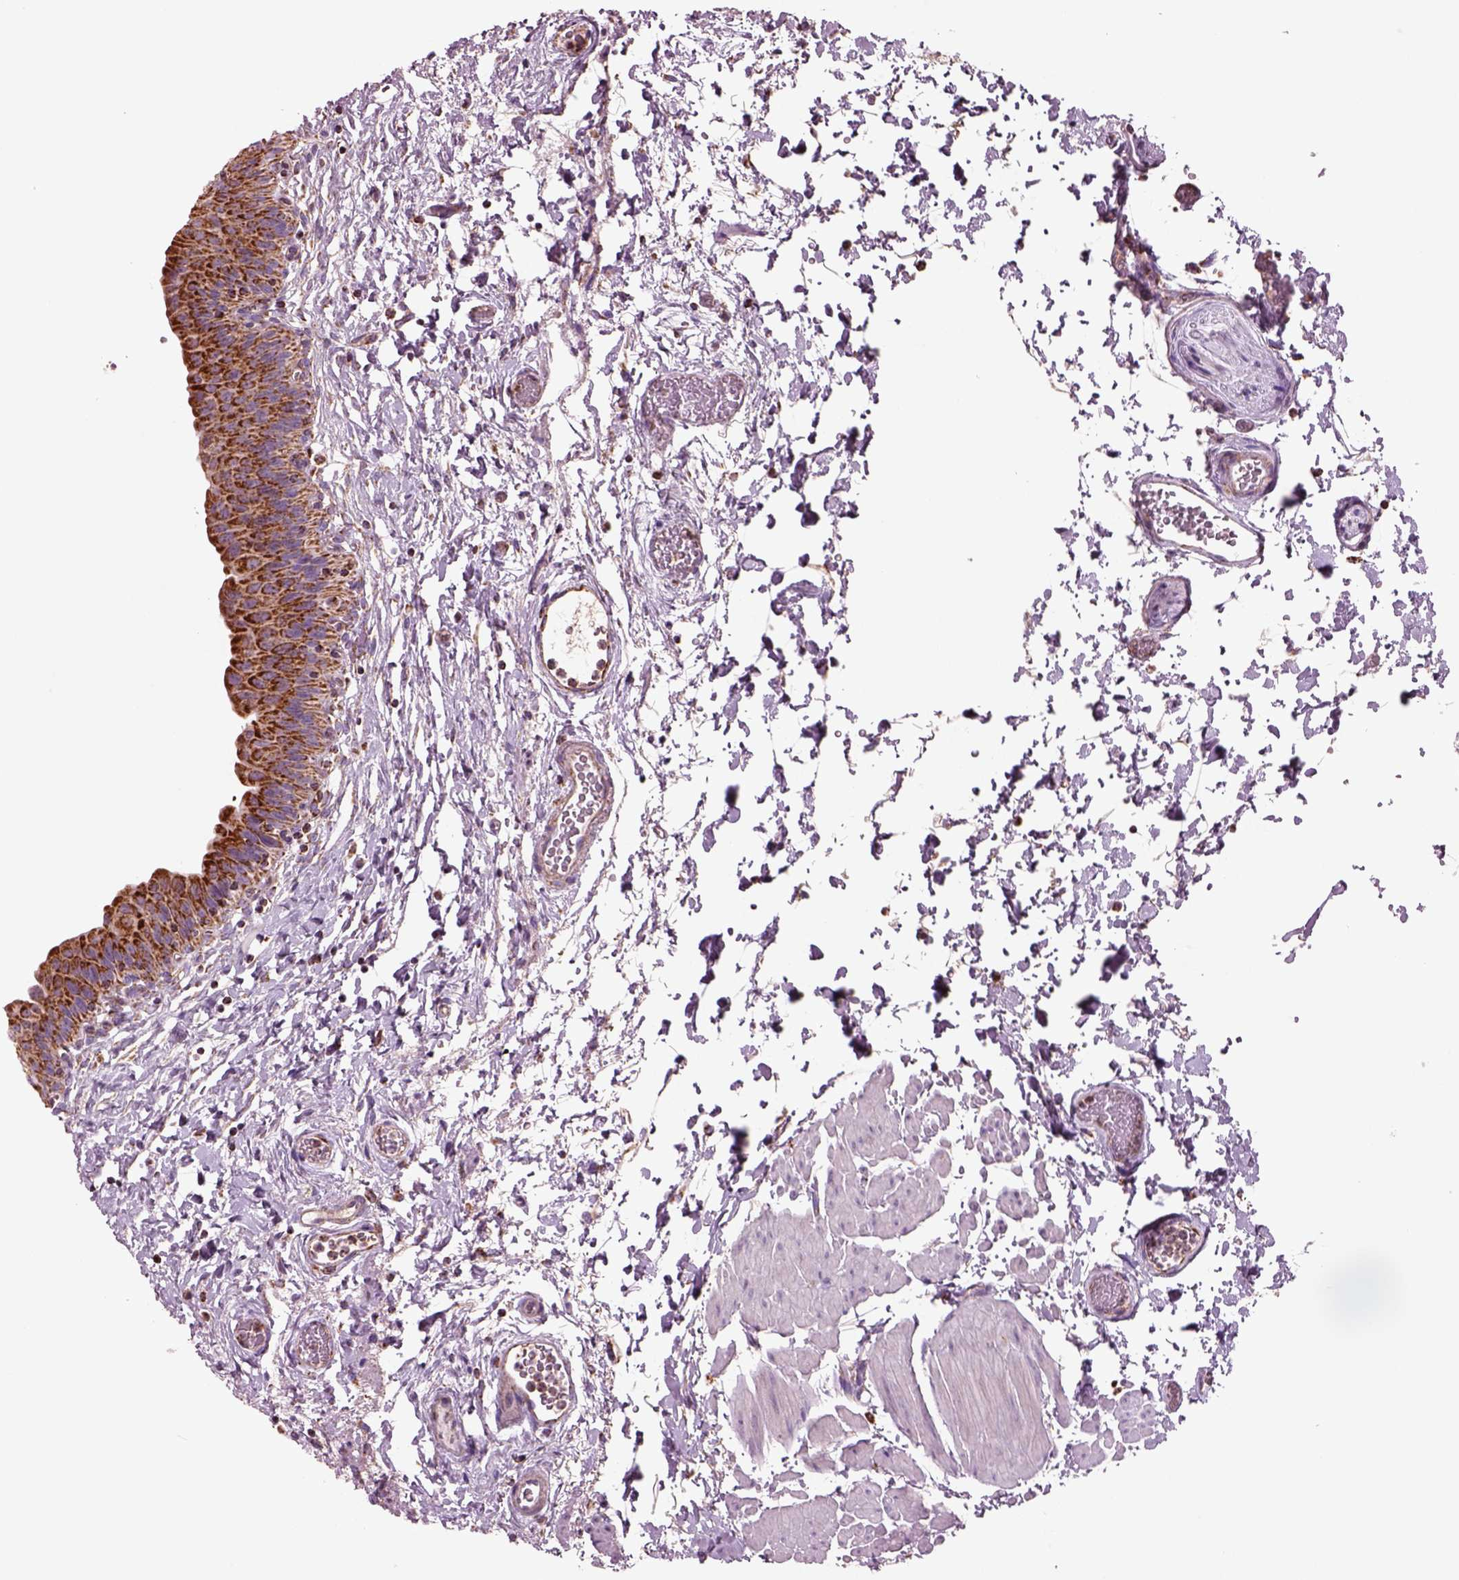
{"staining": {"intensity": "strong", "quantity": ">75%", "location": "cytoplasmic/membranous"}, "tissue": "urinary bladder", "cell_type": "Urothelial cells", "image_type": "normal", "snomed": [{"axis": "morphology", "description": "Normal tissue, NOS"}, {"axis": "topography", "description": "Urinary bladder"}], "caption": "This histopathology image reveals benign urinary bladder stained with immunohistochemistry (IHC) to label a protein in brown. The cytoplasmic/membranous of urothelial cells show strong positivity for the protein. Nuclei are counter-stained blue.", "gene": "SLC25A24", "patient": {"sex": "male", "age": 56}}